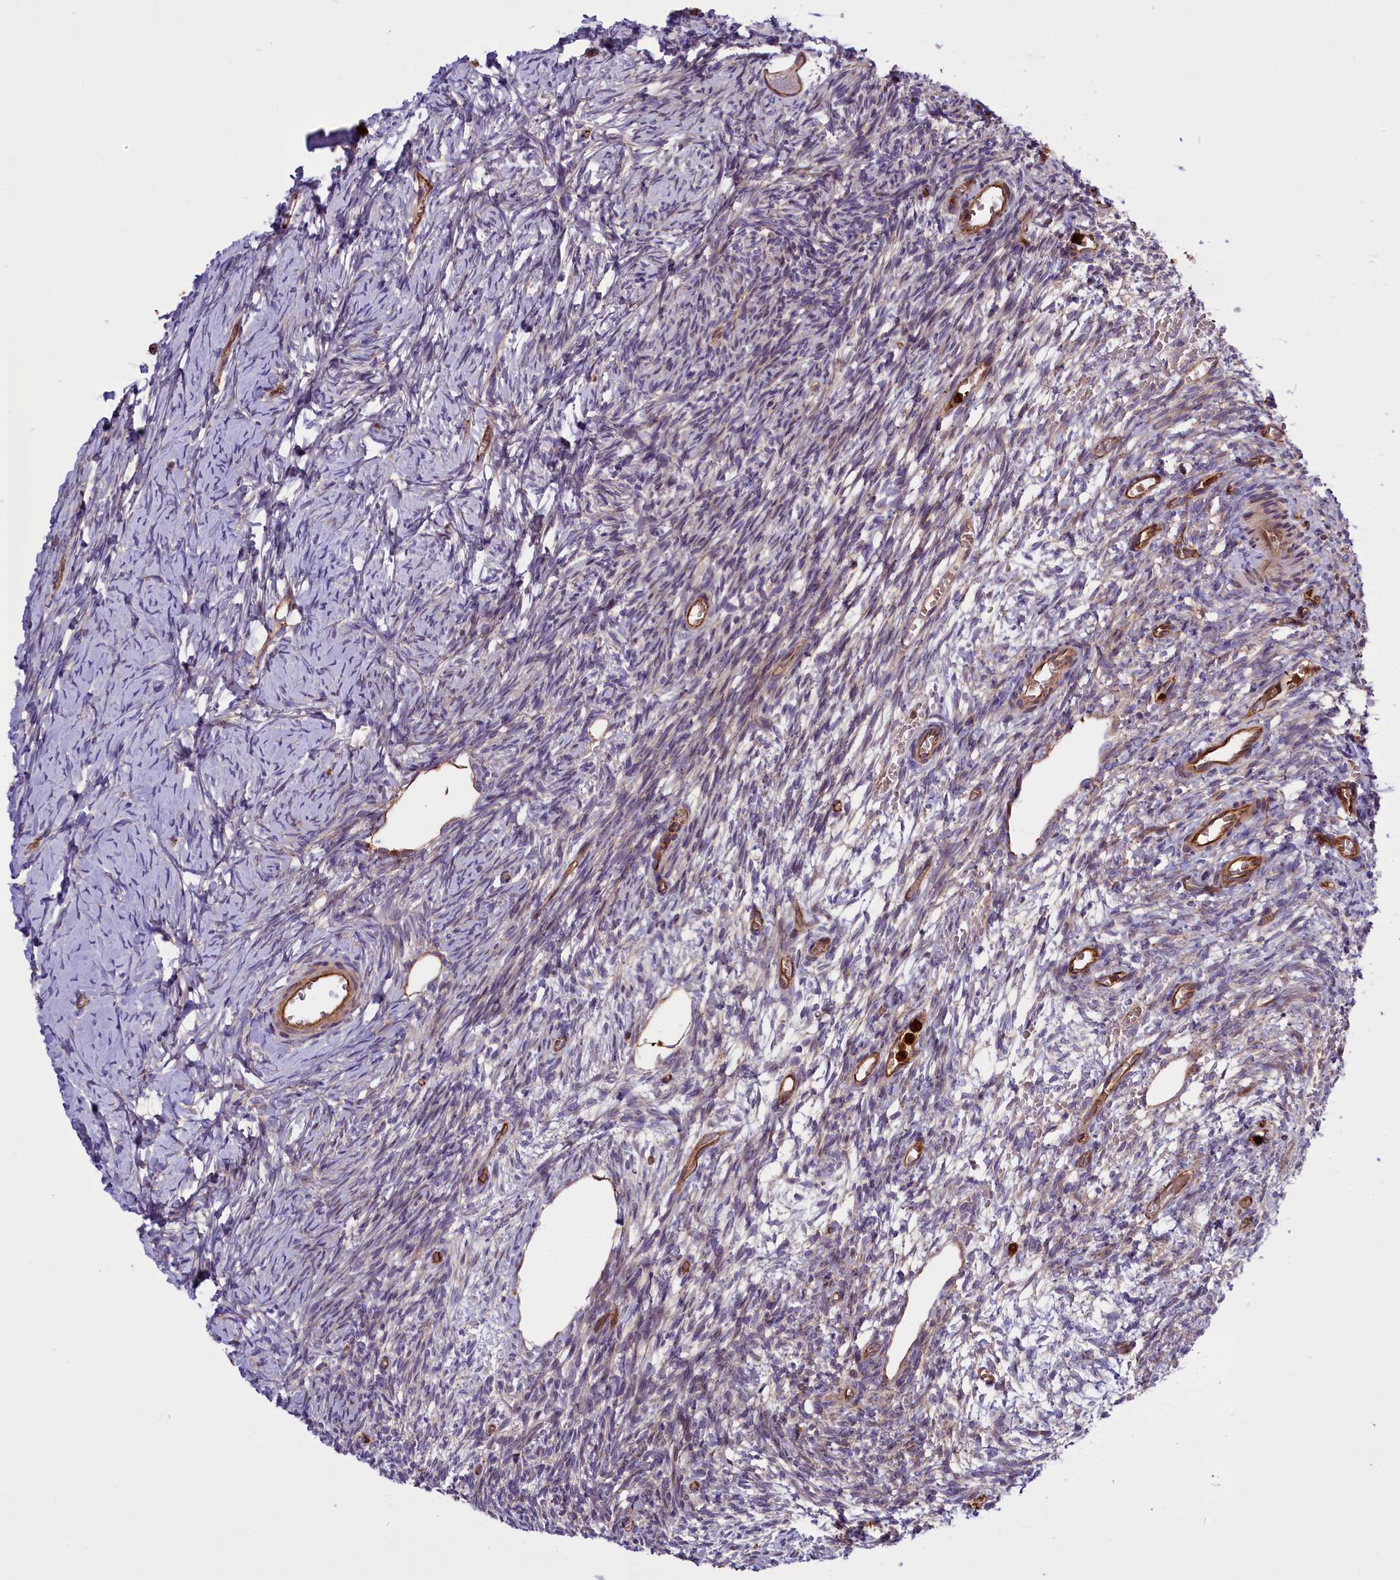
{"staining": {"intensity": "moderate", "quantity": ">75%", "location": "cytoplasmic/membranous"}, "tissue": "ovary", "cell_type": "Follicle cells", "image_type": "normal", "snomed": [{"axis": "morphology", "description": "Normal tissue, NOS"}, {"axis": "topography", "description": "Ovary"}], "caption": "Immunohistochemistry (IHC) staining of normal ovary, which demonstrates medium levels of moderate cytoplasmic/membranous expression in approximately >75% of follicle cells indicating moderate cytoplasmic/membranous protein expression. The staining was performed using DAB (3,3'-diaminobenzidine) (brown) for protein detection and nuclei were counterstained in hematoxylin (blue).", "gene": "CD99L2", "patient": {"sex": "female", "age": 39}}